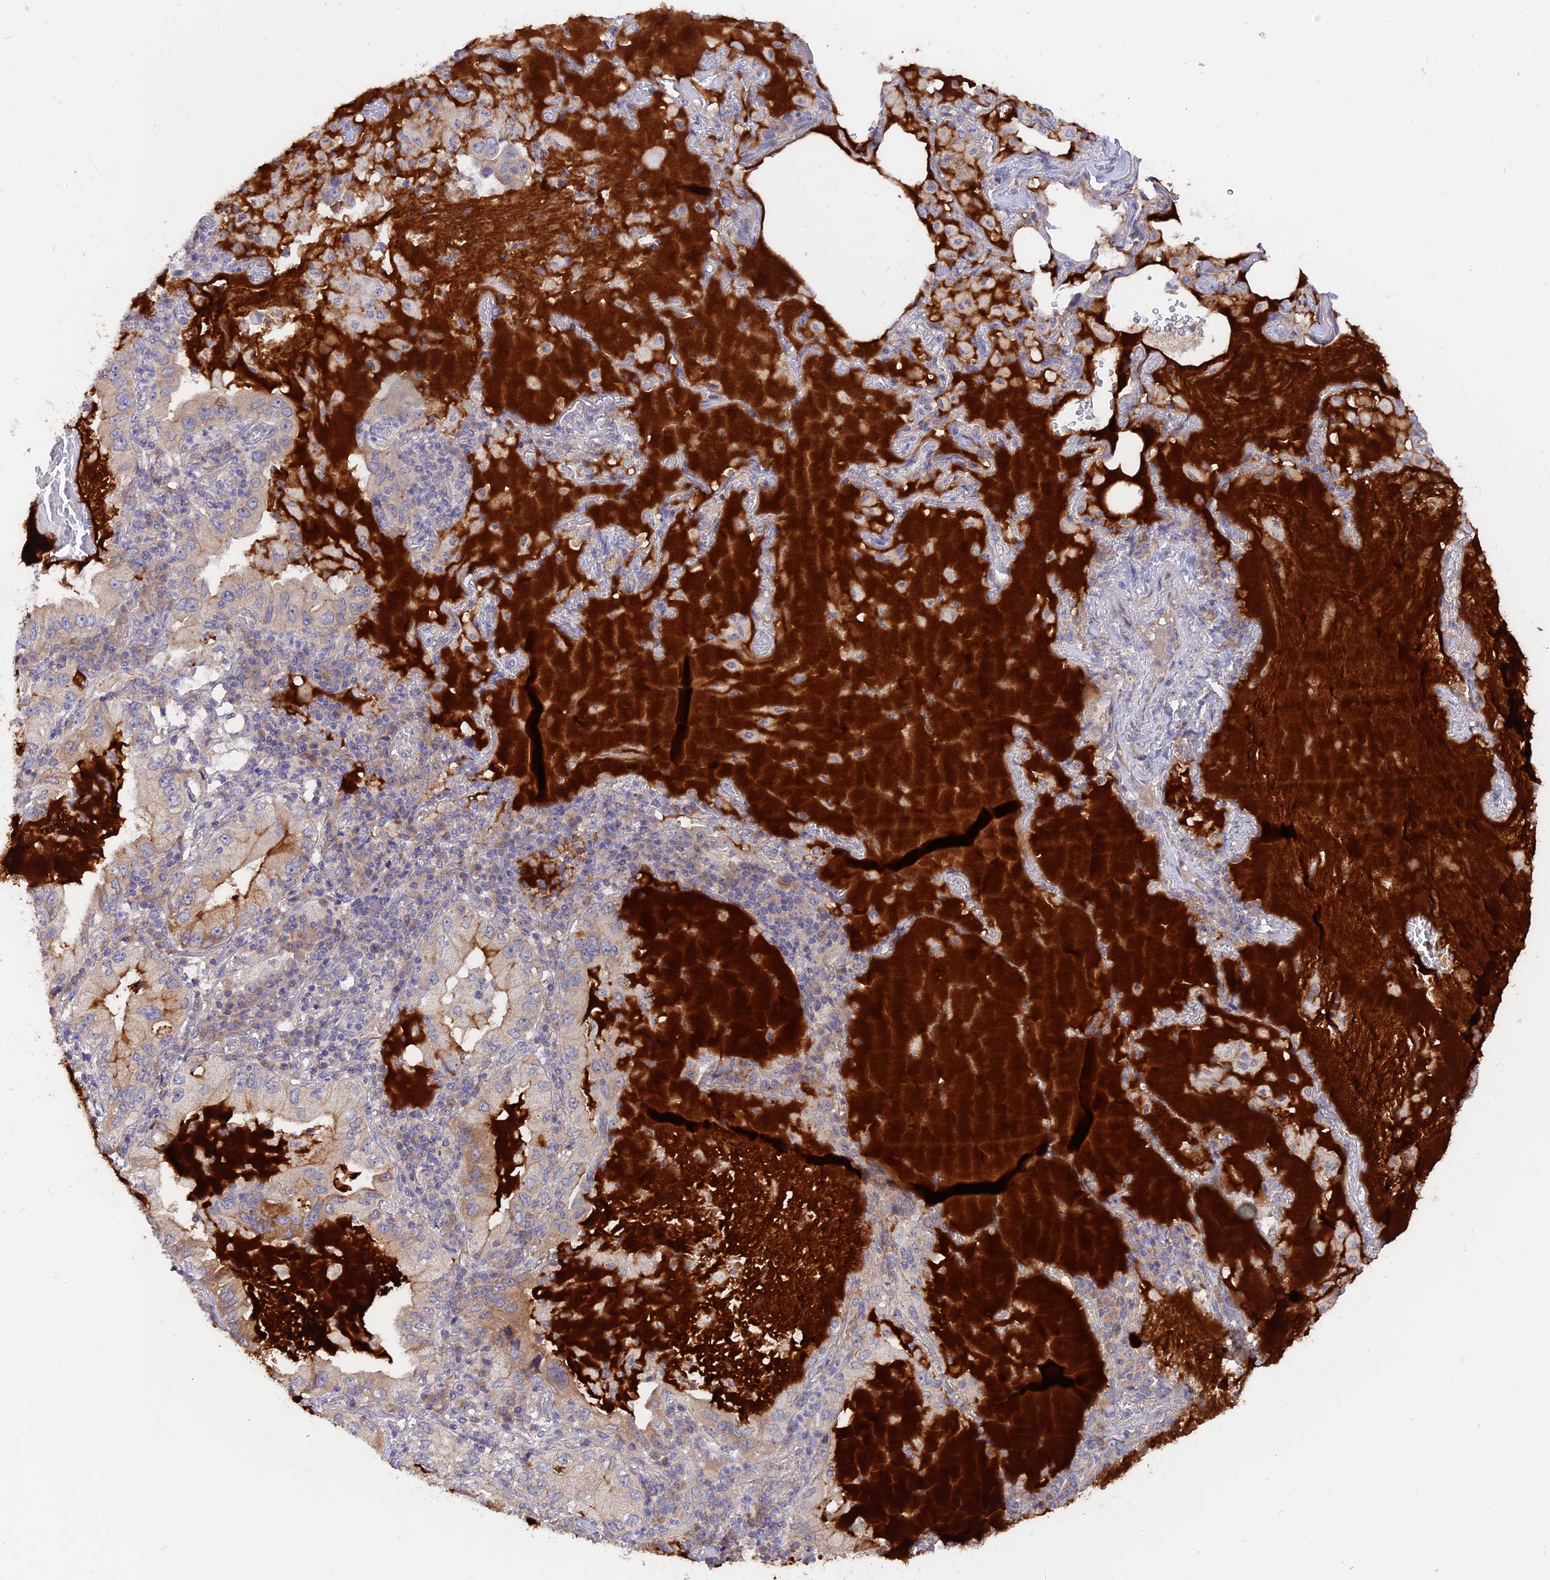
{"staining": {"intensity": "negative", "quantity": "none", "location": "none"}, "tissue": "lung cancer", "cell_type": "Tumor cells", "image_type": "cancer", "snomed": [{"axis": "morphology", "description": "Adenocarcinoma, NOS"}, {"axis": "topography", "description": "Lung"}], "caption": "Tumor cells show no significant staining in adenocarcinoma (lung).", "gene": "TENT4B", "patient": {"sex": "female", "age": 69}}